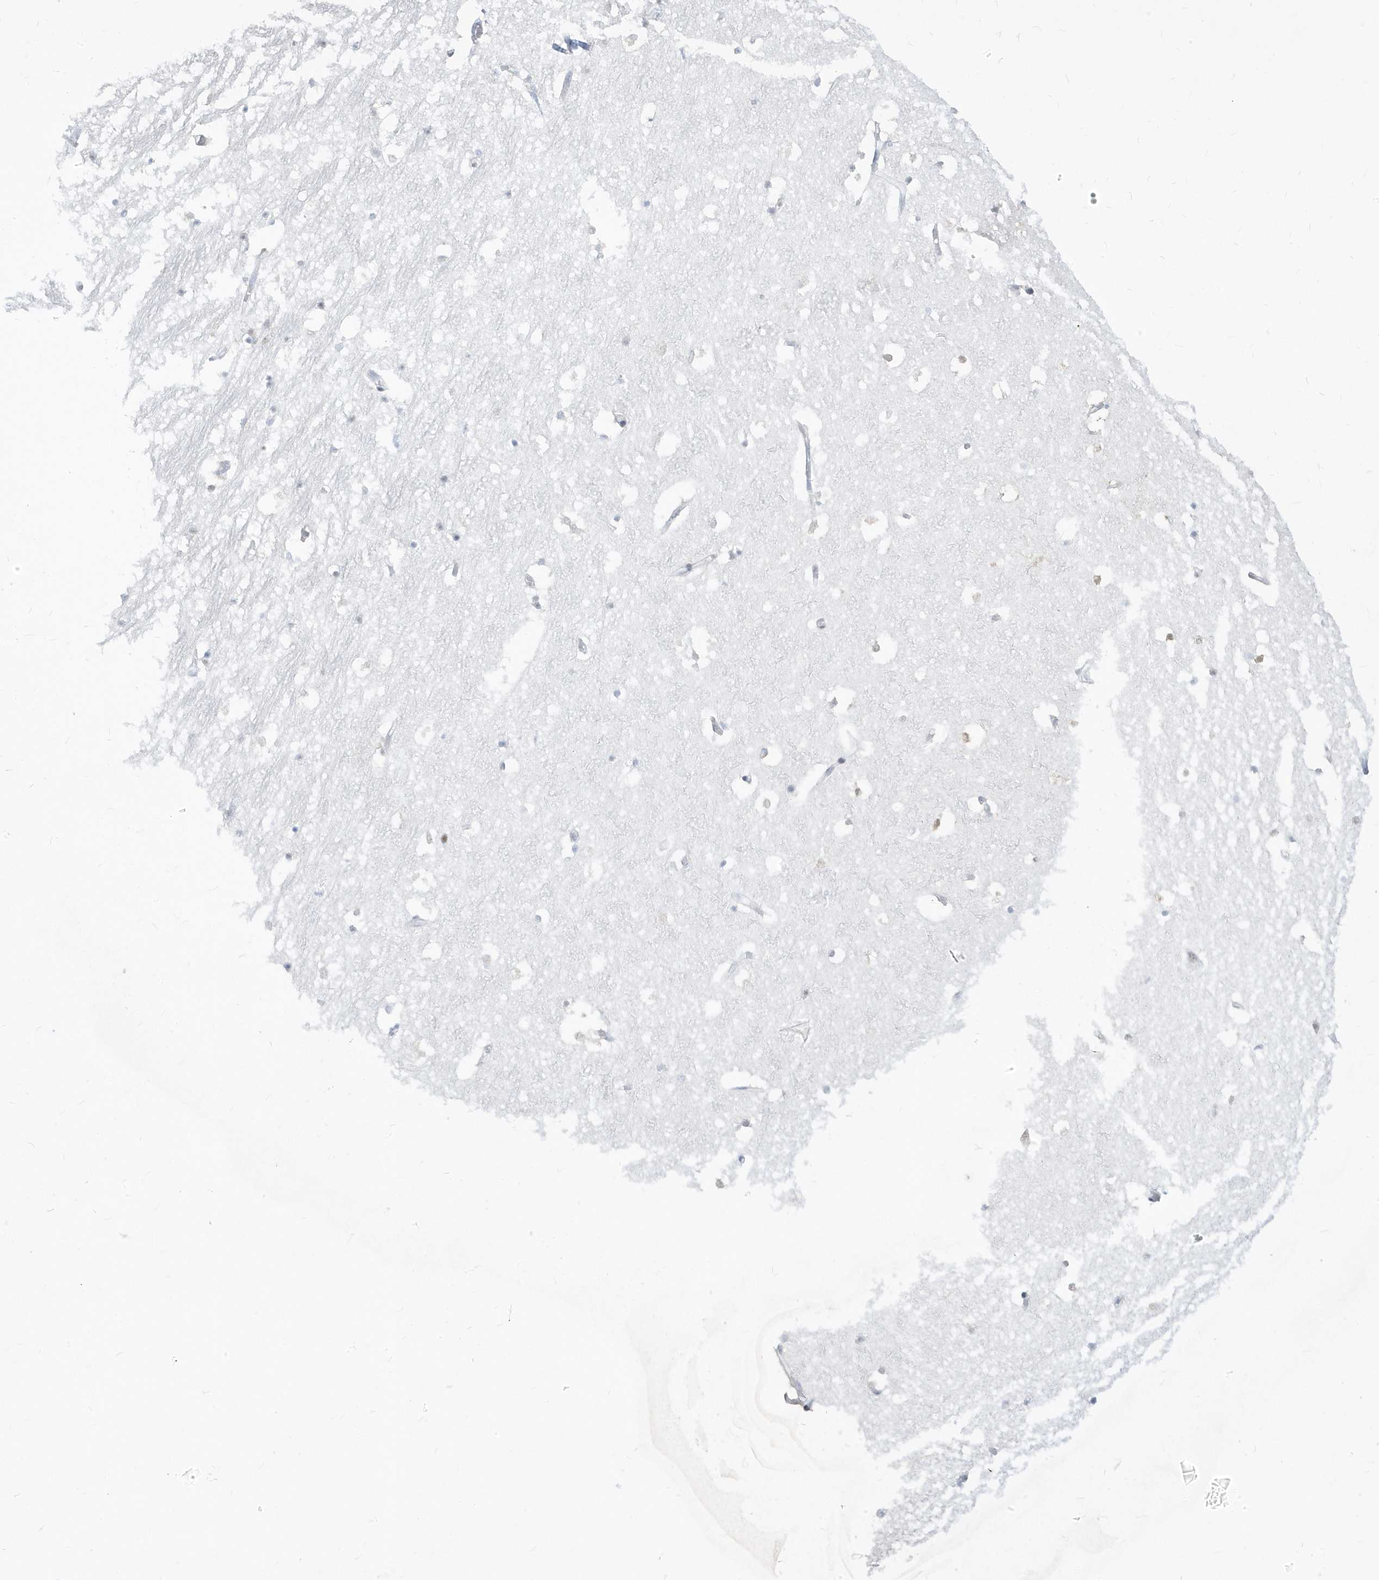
{"staining": {"intensity": "negative", "quantity": "none", "location": "none"}, "tissue": "hippocampus", "cell_type": "Glial cells", "image_type": "normal", "snomed": [{"axis": "morphology", "description": "Normal tissue, NOS"}, {"axis": "topography", "description": "Hippocampus"}], "caption": "This is an immunohistochemistry (IHC) photomicrograph of unremarkable hippocampus. There is no expression in glial cells.", "gene": "PLEKHN1", "patient": {"sex": "female", "age": 52}}